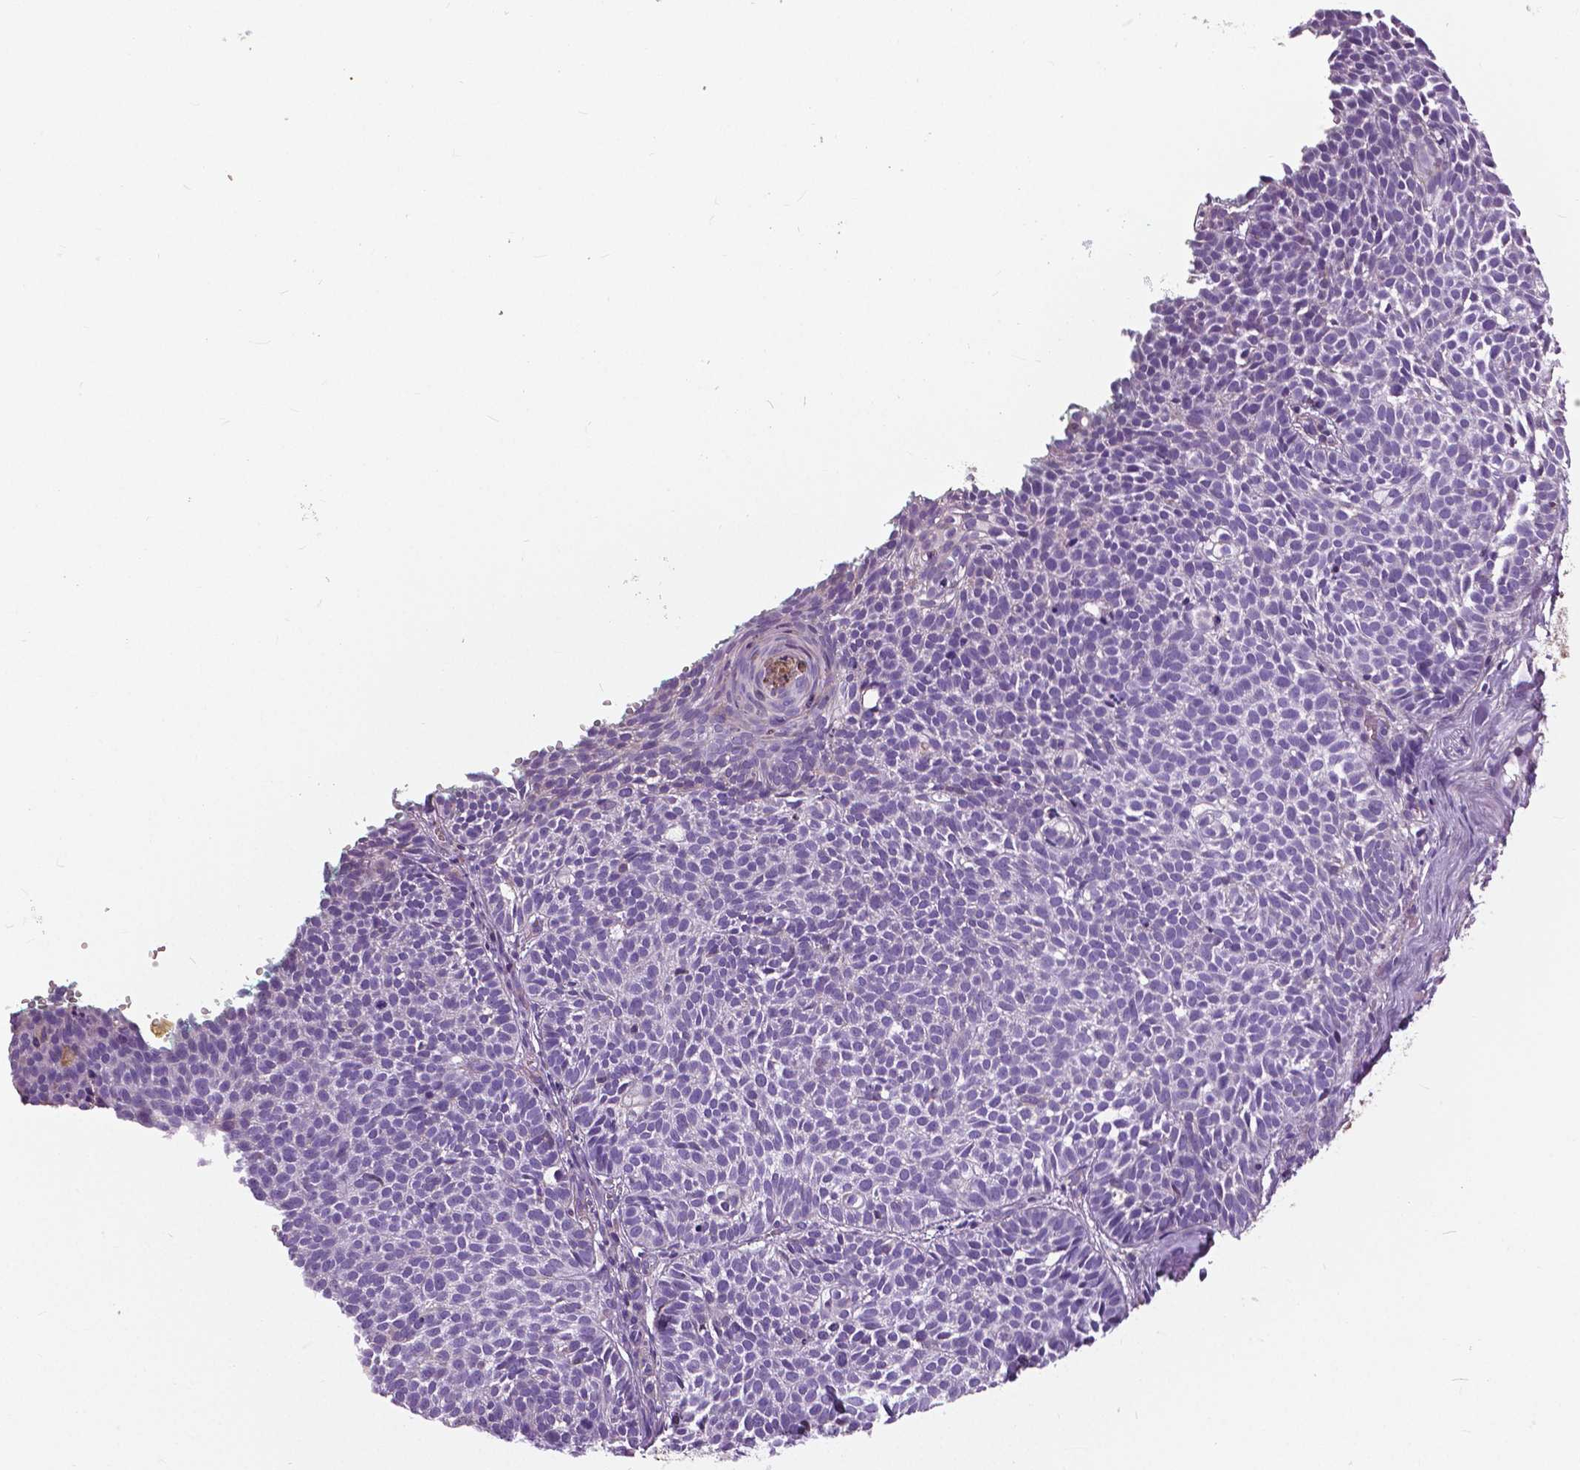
{"staining": {"intensity": "negative", "quantity": "none", "location": "none"}, "tissue": "skin cancer", "cell_type": "Tumor cells", "image_type": "cancer", "snomed": [{"axis": "morphology", "description": "Basal cell carcinoma"}, {"axis": "topography", "description": "Skin"}], "caption": "The micrograph displays no significant expression in tumor cells of skin cancer.", "gene": "ANXA13", "patient": {"sex": "male", "age": 63}}